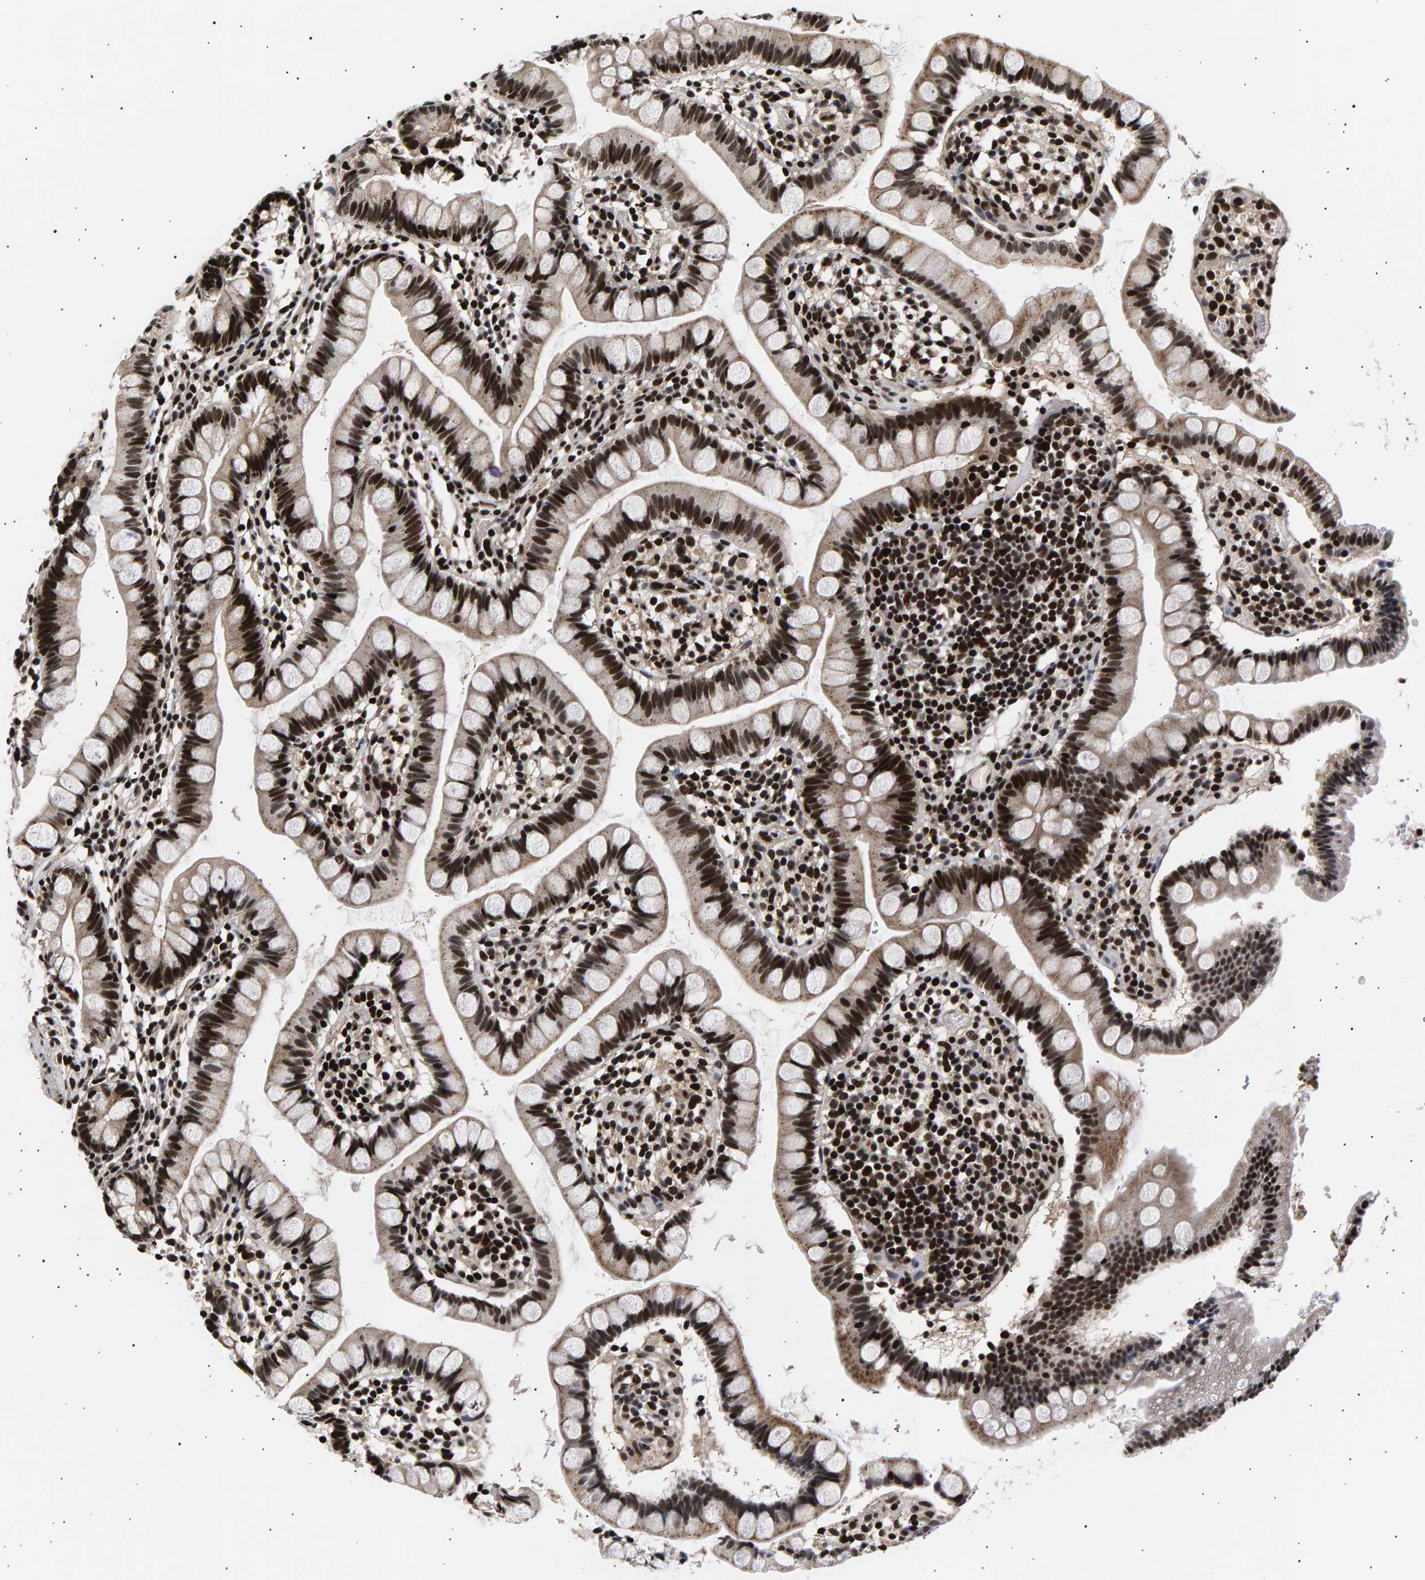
{"staining": {"intensity": "strong", "quantity": ">75%", "location": "nuclear"}, "tissue": "small intestine", "cell_type": "Glandular cells", "image_type": "normal", "snomed": [{"axis": "morphology", "description": "Normal tissue, NOS"}, {"axis": "topography", "description": "Small intestine"}], "caption": "IHC photomicrograph of benign small intestine stained for a protein (brown), which demonstrates high levels of strong nuclear positivity in approximately >75% of glandular cells.", "gene": "ANKRD40", "patient": {"sex": "female", "age": 84}}